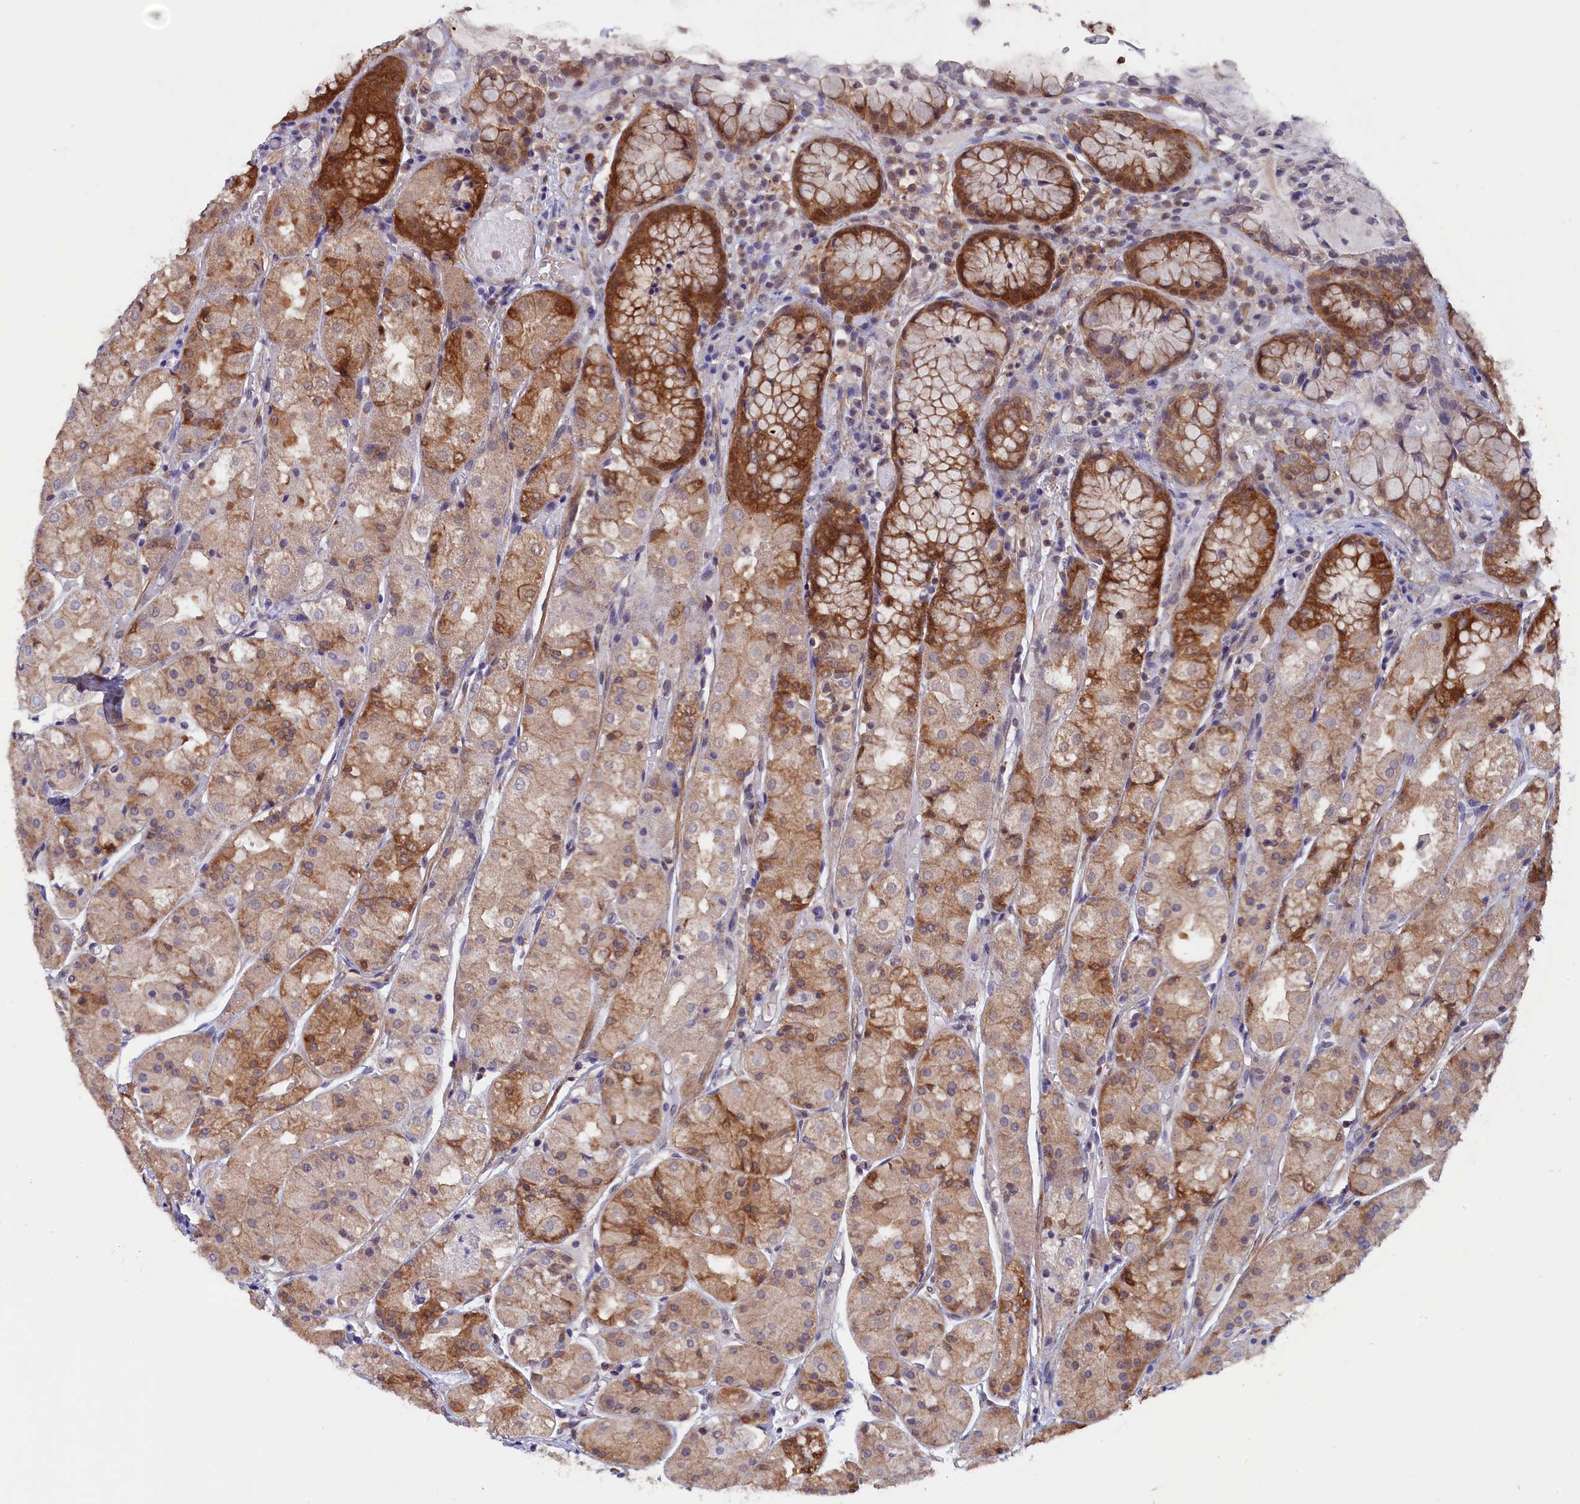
{"staining": {"intensity": "strong", "quantity": "25%-75%", "location": "cytoplasmic/membranous,nuclear"}, "tissue": "stomach", "cell_type": "Glandular cells", "image_type": "normal", "snomed": [{"axis": "morphology", "description": "Normal tissue, NOS"}, {"axis": "topography", "description": "Stomach, upper"}], "caption": "Immunohistochemistry (IHC) (DAB) staining of normal stomach demonstrates strong cytoplasmic/membranous,nuclear protein staining in about 25%-75% of glandular cells.", "gene": "JPT2", "patient": {"sex": "male", "age": 72}}